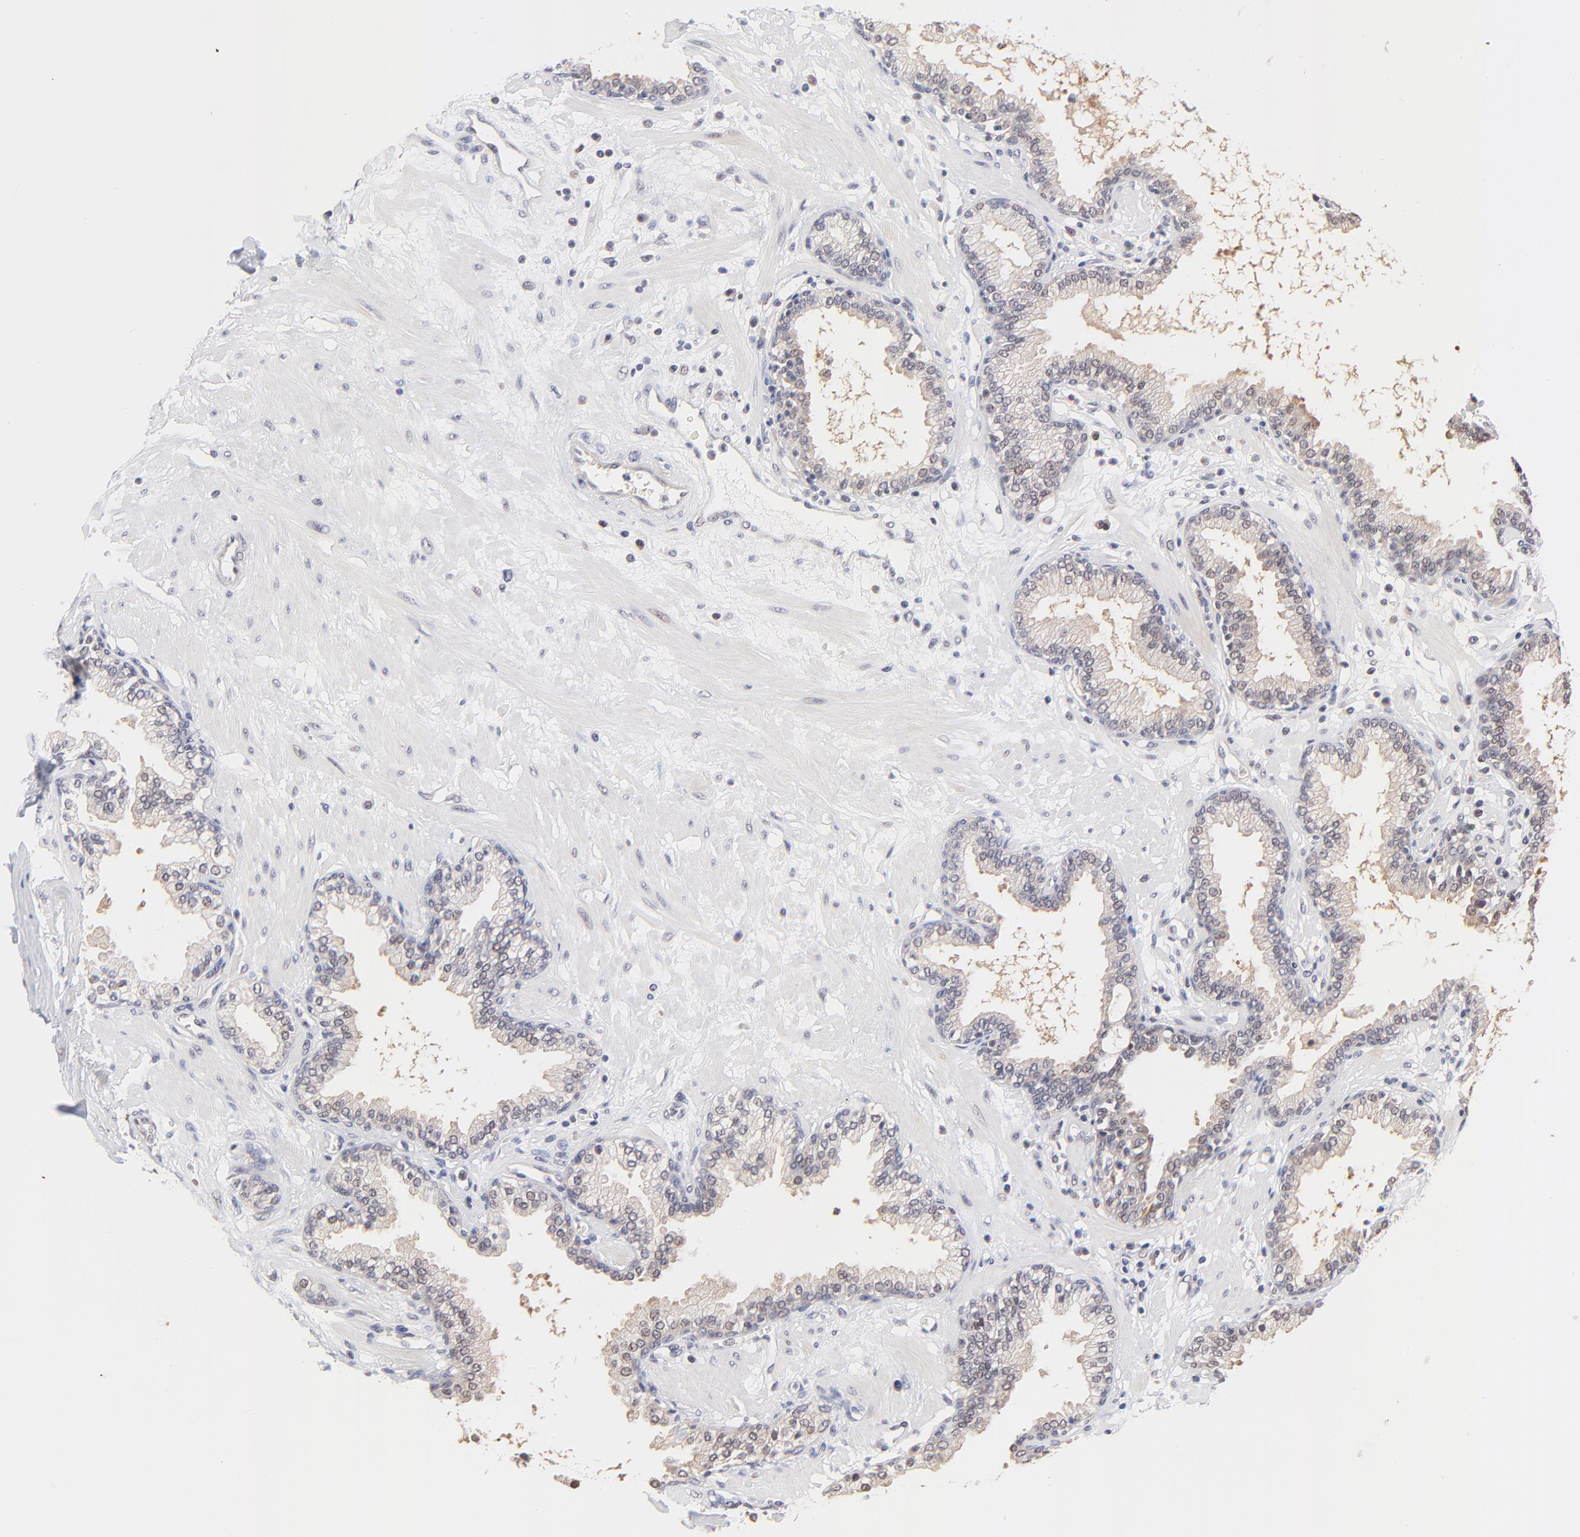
{"staining": {"intensity": "negative", "quantity": "none", "location": "none"}, "tissue": "prostate", "cell_type": "Glandular cells", "image_type": "normal", "snomed": [{"axis": "morphology", "description": "Normal tissue, NOS"}, {"axis": "topography", "description": "Prostate"}], "caption": "Immunohistochemistry (IHC) micrograph of benign prostate: human prostate stained with DAB (3,3'-diaminobenzidine) shows no significant protein positivity in glandular cells.", "gene": "PSMC4", "patient": {"sex": "male", "age": 64}}